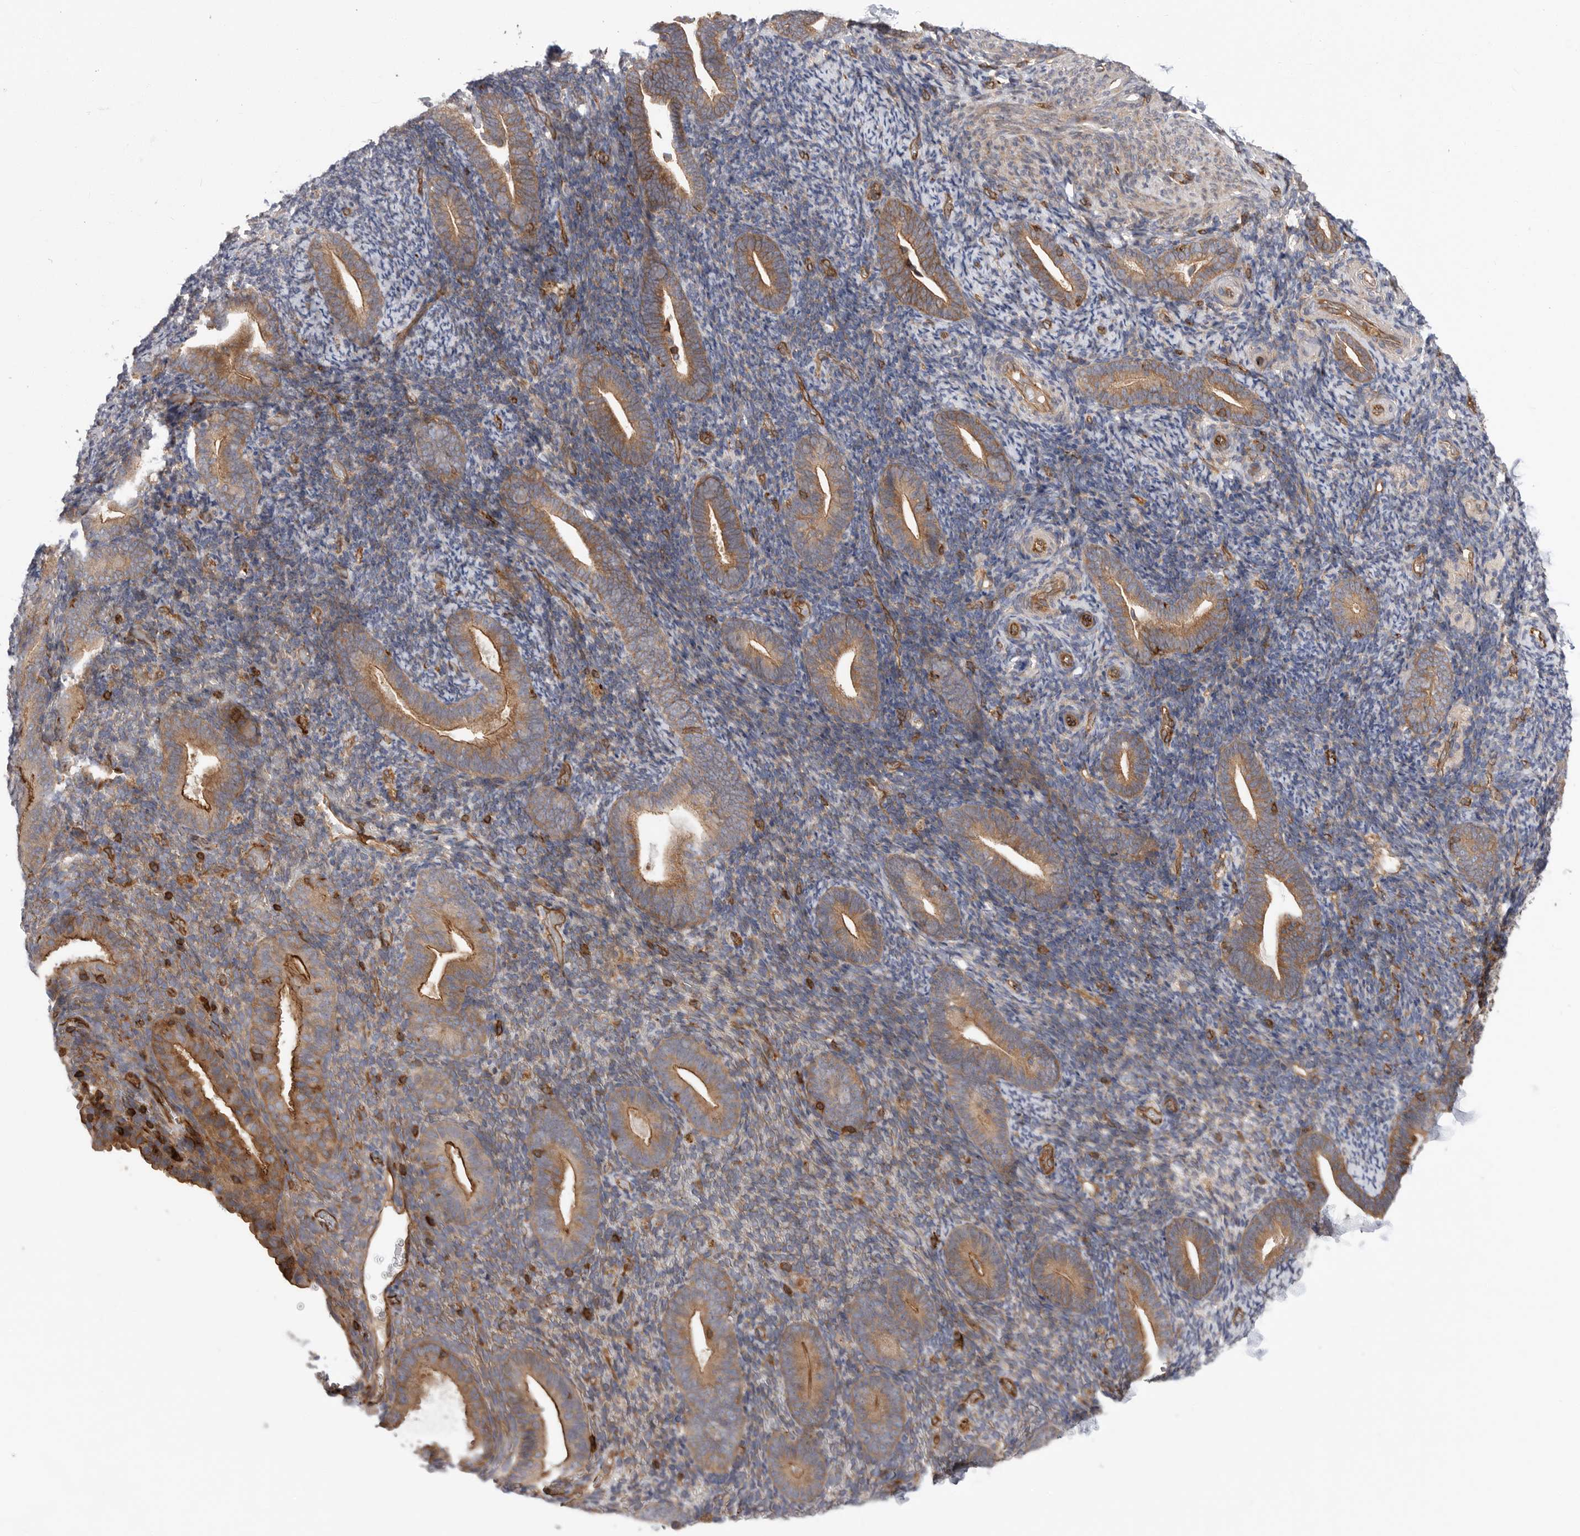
{"staining": {"intensity": "strong", "quantity": "<25%", "location": "cytoplasmic/membranous"}, "tissue": "endometrium", "cell_type": "Cells in endometrial stroma", "image_type": "normal", "snomed": [{"axis": "morphology", "description": "Normal tissue, NOS"}, {"axis": "topography", "description": "Endometrium"}], "caption": "Immunohistochemistry (DAB) staining of benign endometrium displays strong cytoplasmic/membranous protein staining in about <25% of cells in endometrial stroma.", "gene": "PRKCH", "patient": {"sex": "female", "age": 51}}